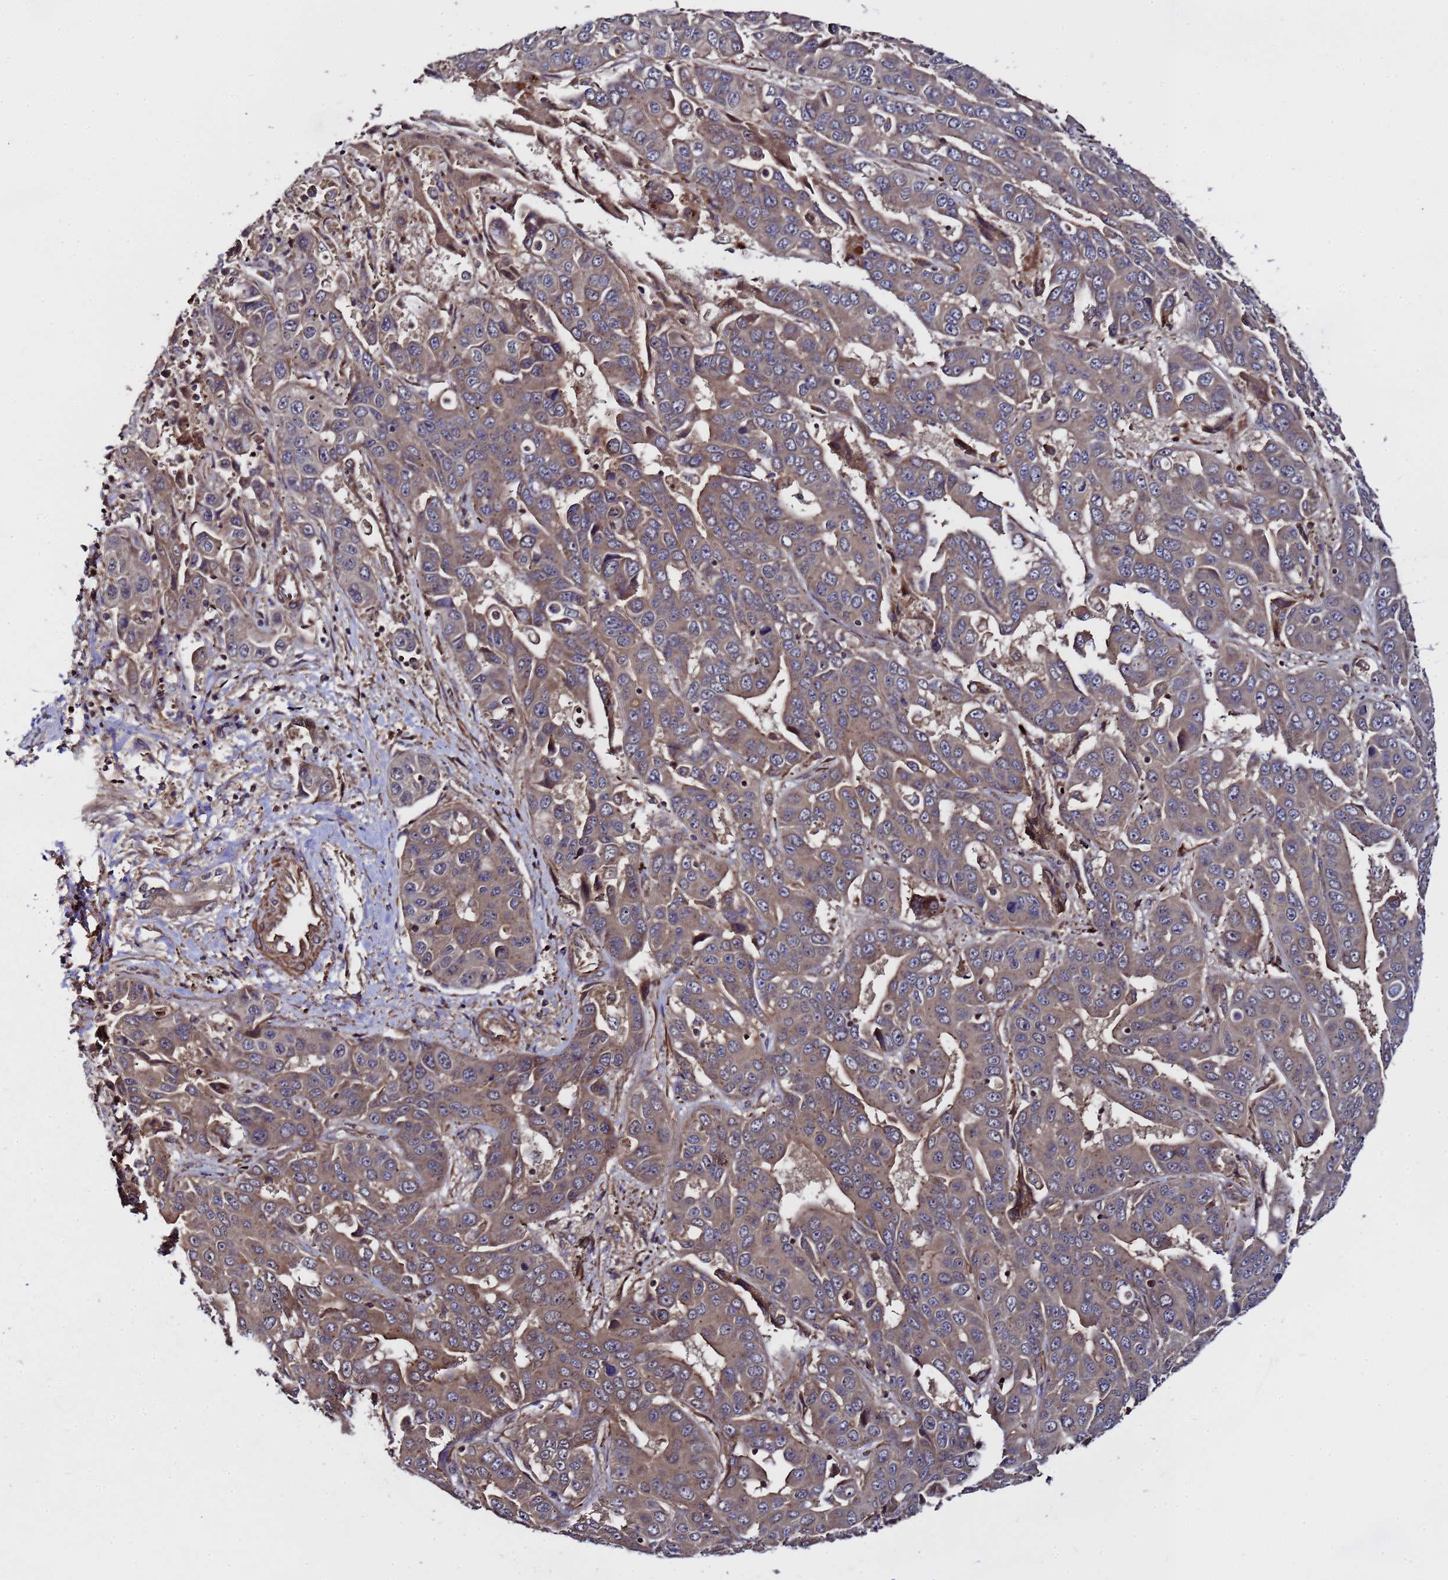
{"staining": {"intensity": "weak", "quantity": ">75%", "location": "cytoplasmic/membranous"}, "tissue": "liver cancer", "cell_type": "Tumor cells", "image_type": "cancer", "snomed": [{"axis": "morphology", "description": "Cholangiocarcinoma"}, {"axis": "topography", "description": "Liver"}], "caption": "Brown immunohistochemical staining in human liver cancer (cholangiocarcinoma) demonstrates weak cytoplasmic/membranous staining in about >75% of tumor cells. (brown staining indicates protein expression, while blue staining denotes nuclei).", "gene": "GSTCD", "patient": {"sex": "female", "age": 52}}